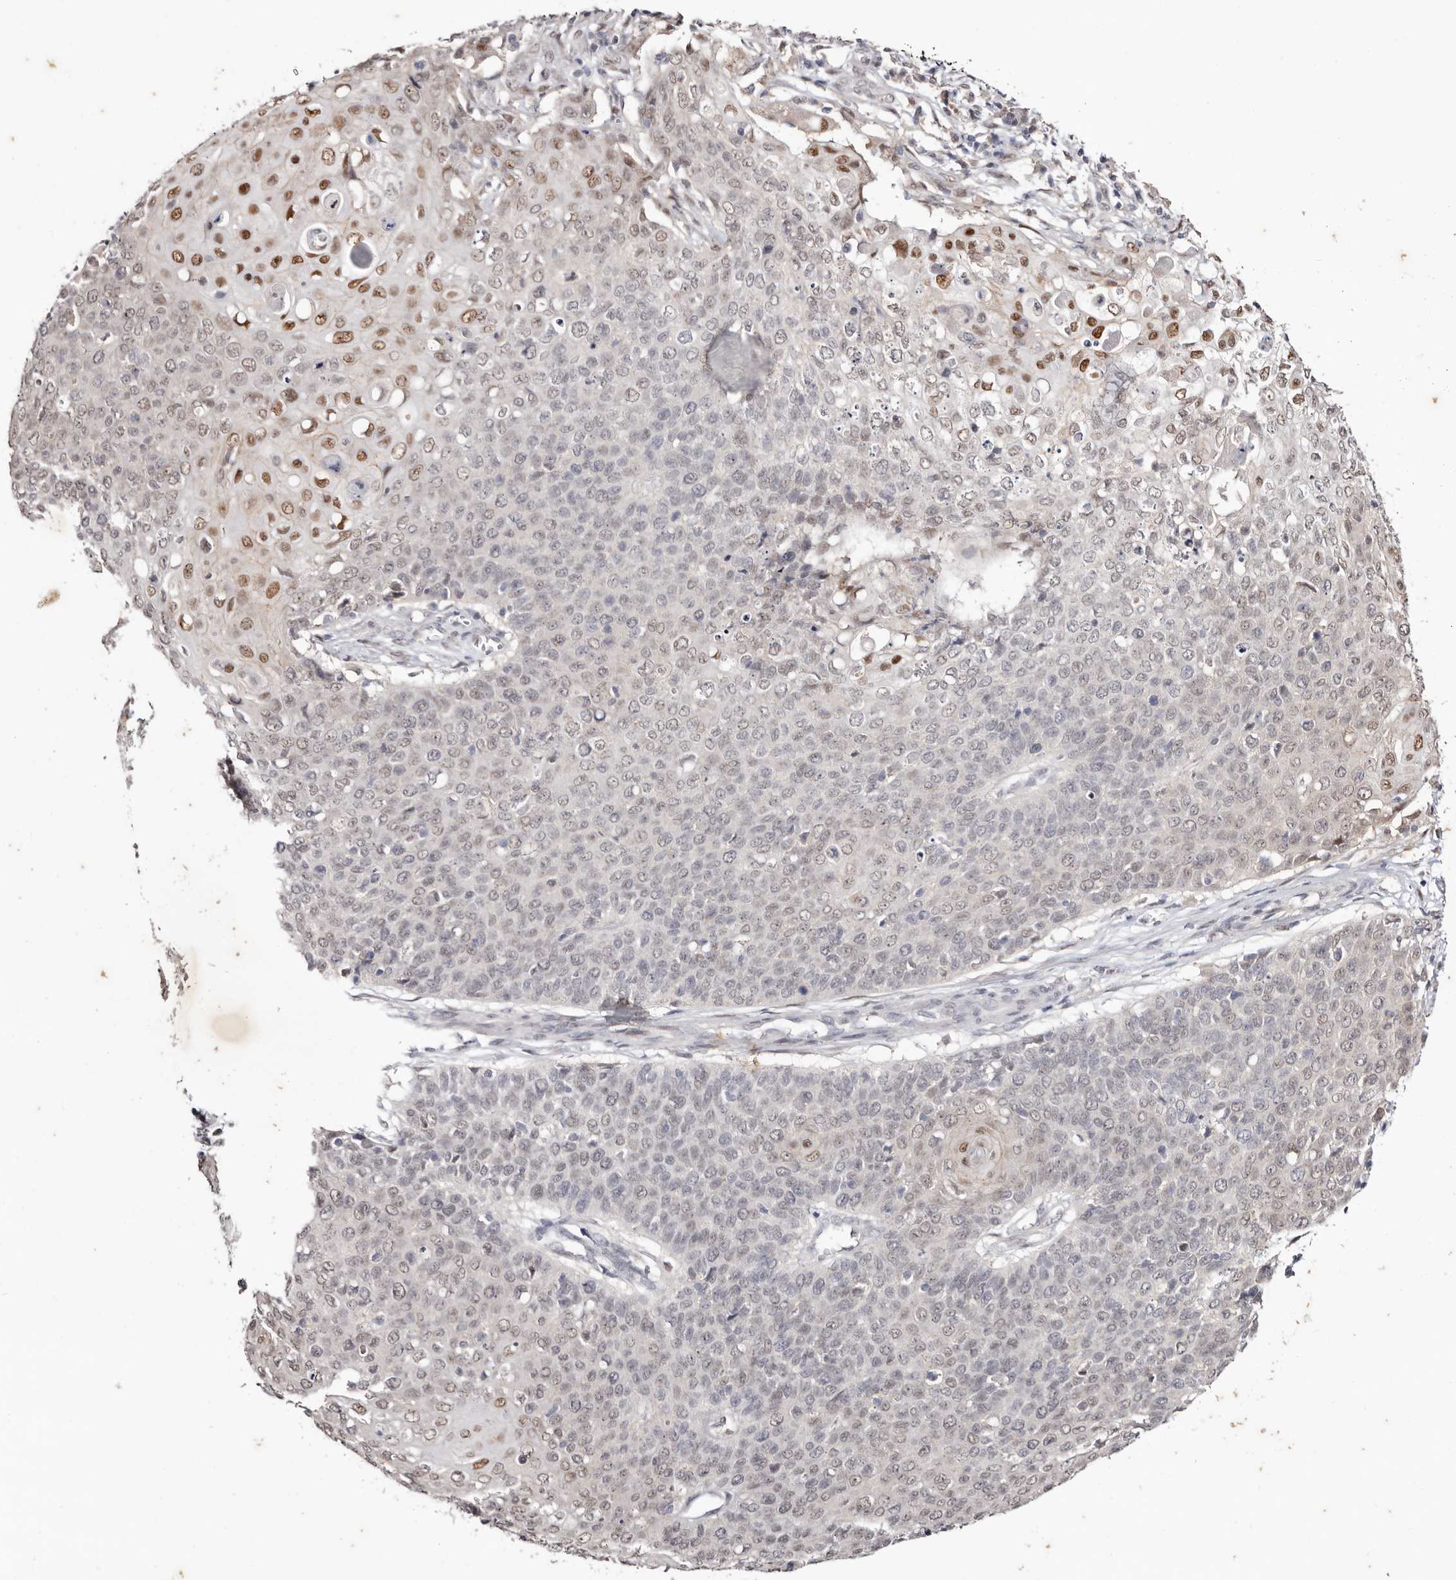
{"staining": {"intensity": "moderate", "quantity": "<25%", "location": "nuclear"}, "tissue": "cervical cancer", "cell_type": "Tumor cells", "image_type": "cancer", "snomed": [{"axis": "morphology", "description": "Squamous cell carcinoma, NOS"}, {"axis": "topography", "description": "Cervix"}], "caption": "DAB (3,3'-diaminobenzidine) immunohistochemical staining of cervical cancer (squamous cell carcinoma) exhibits moderate nuclear protein expression in approximately <25% of tumor cells.", "gene": "TYW3", "patient": {"sex": "female", "age": 39}}